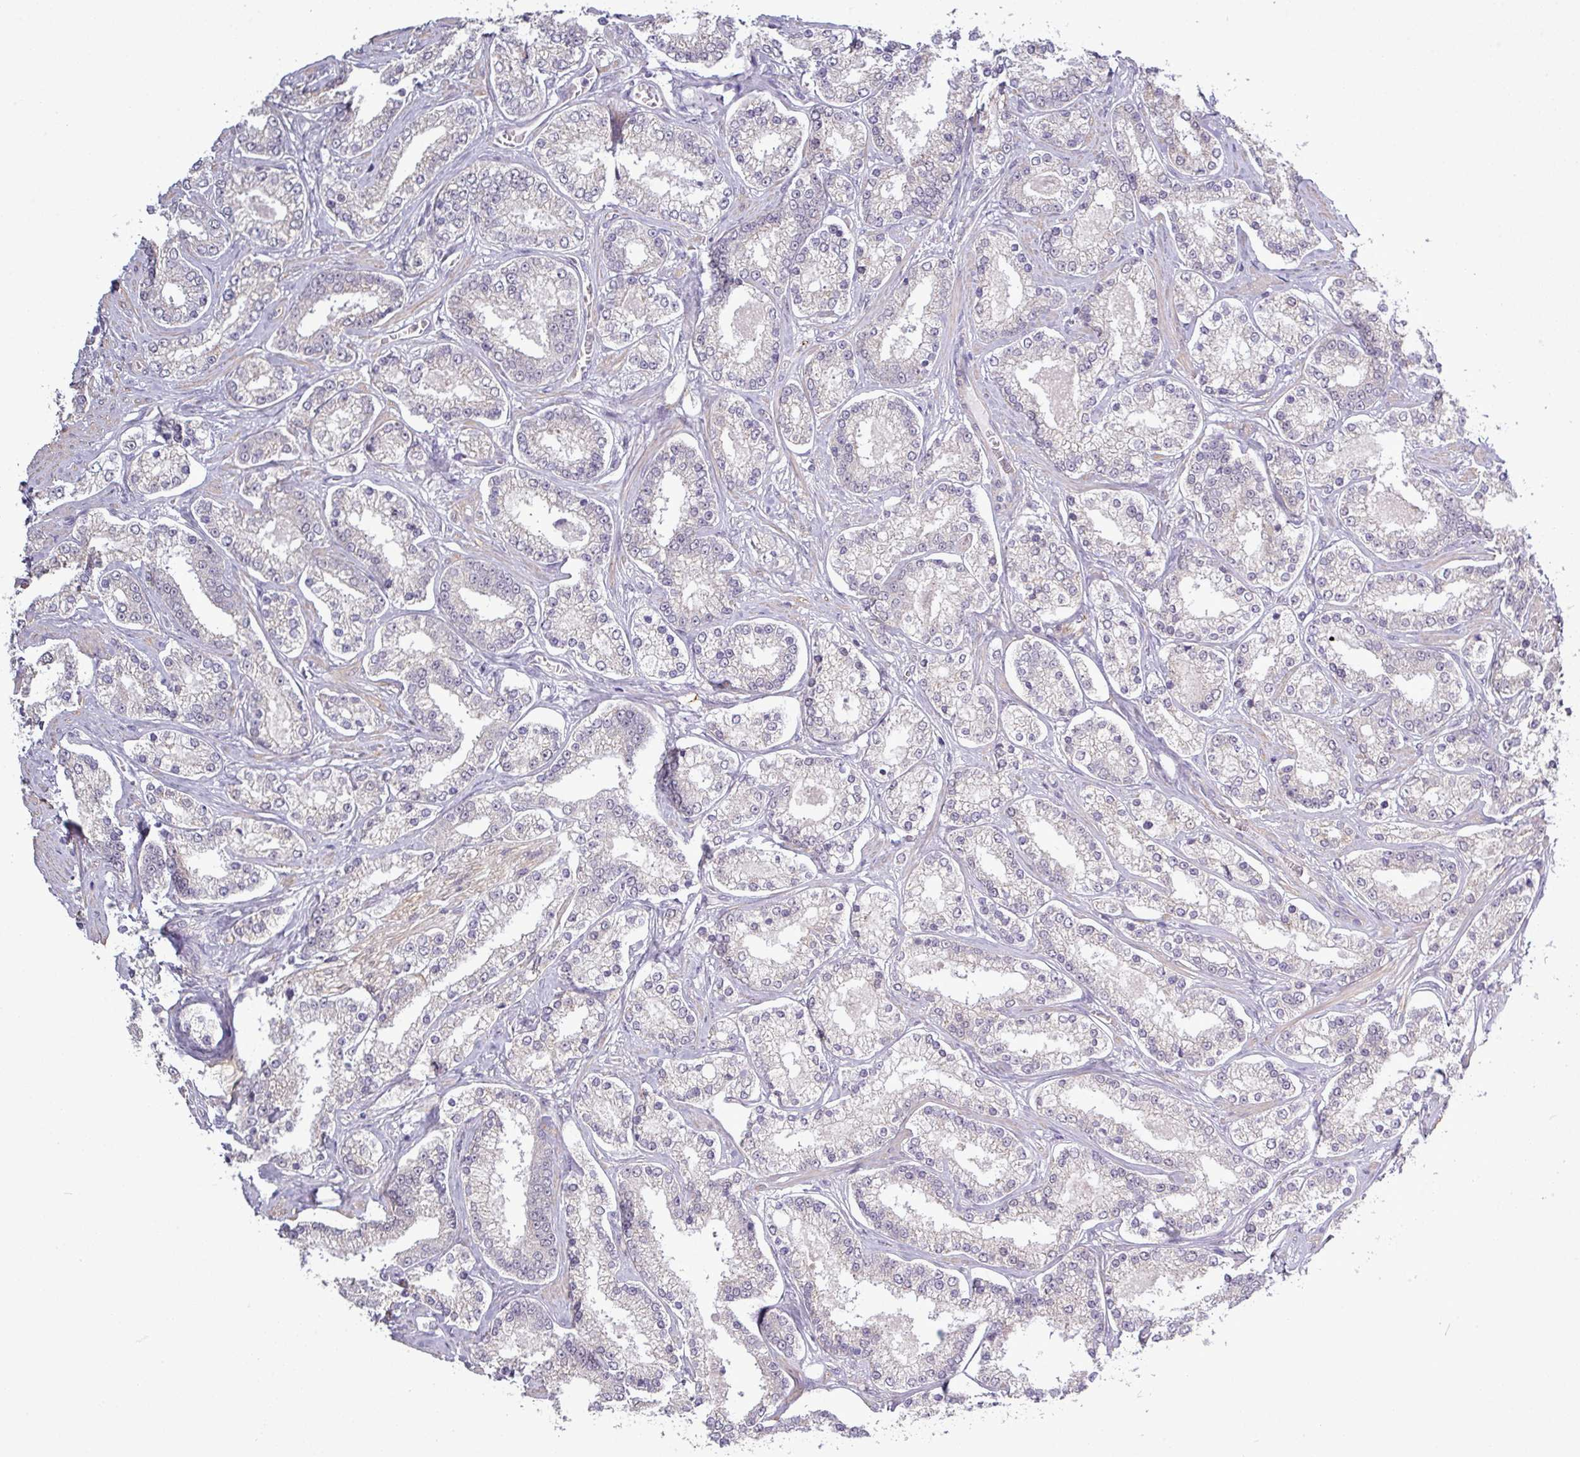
{"staining": {"intensity": "negative", "quantity": "none", "location": "none"}, "tissue": "prostate cancer", "cell_type": "Tumor cells", "image_type": "cancer", "snomed": [{"axis": "morphology", "description": "Normal tissue, NOS"}, {"axis": "morphology", "description": "Adenocarcinoma, High grade"}, {"axis": "topography", "description": "Prostate"}], "caption": "Prostate cancer (high-grade adenocarcinoma) was stained to show a protein in brown. There is no significant positivity in tumor cells.", "gene": "ZNF217", "patient": {"sex": "male", "age": 83}}